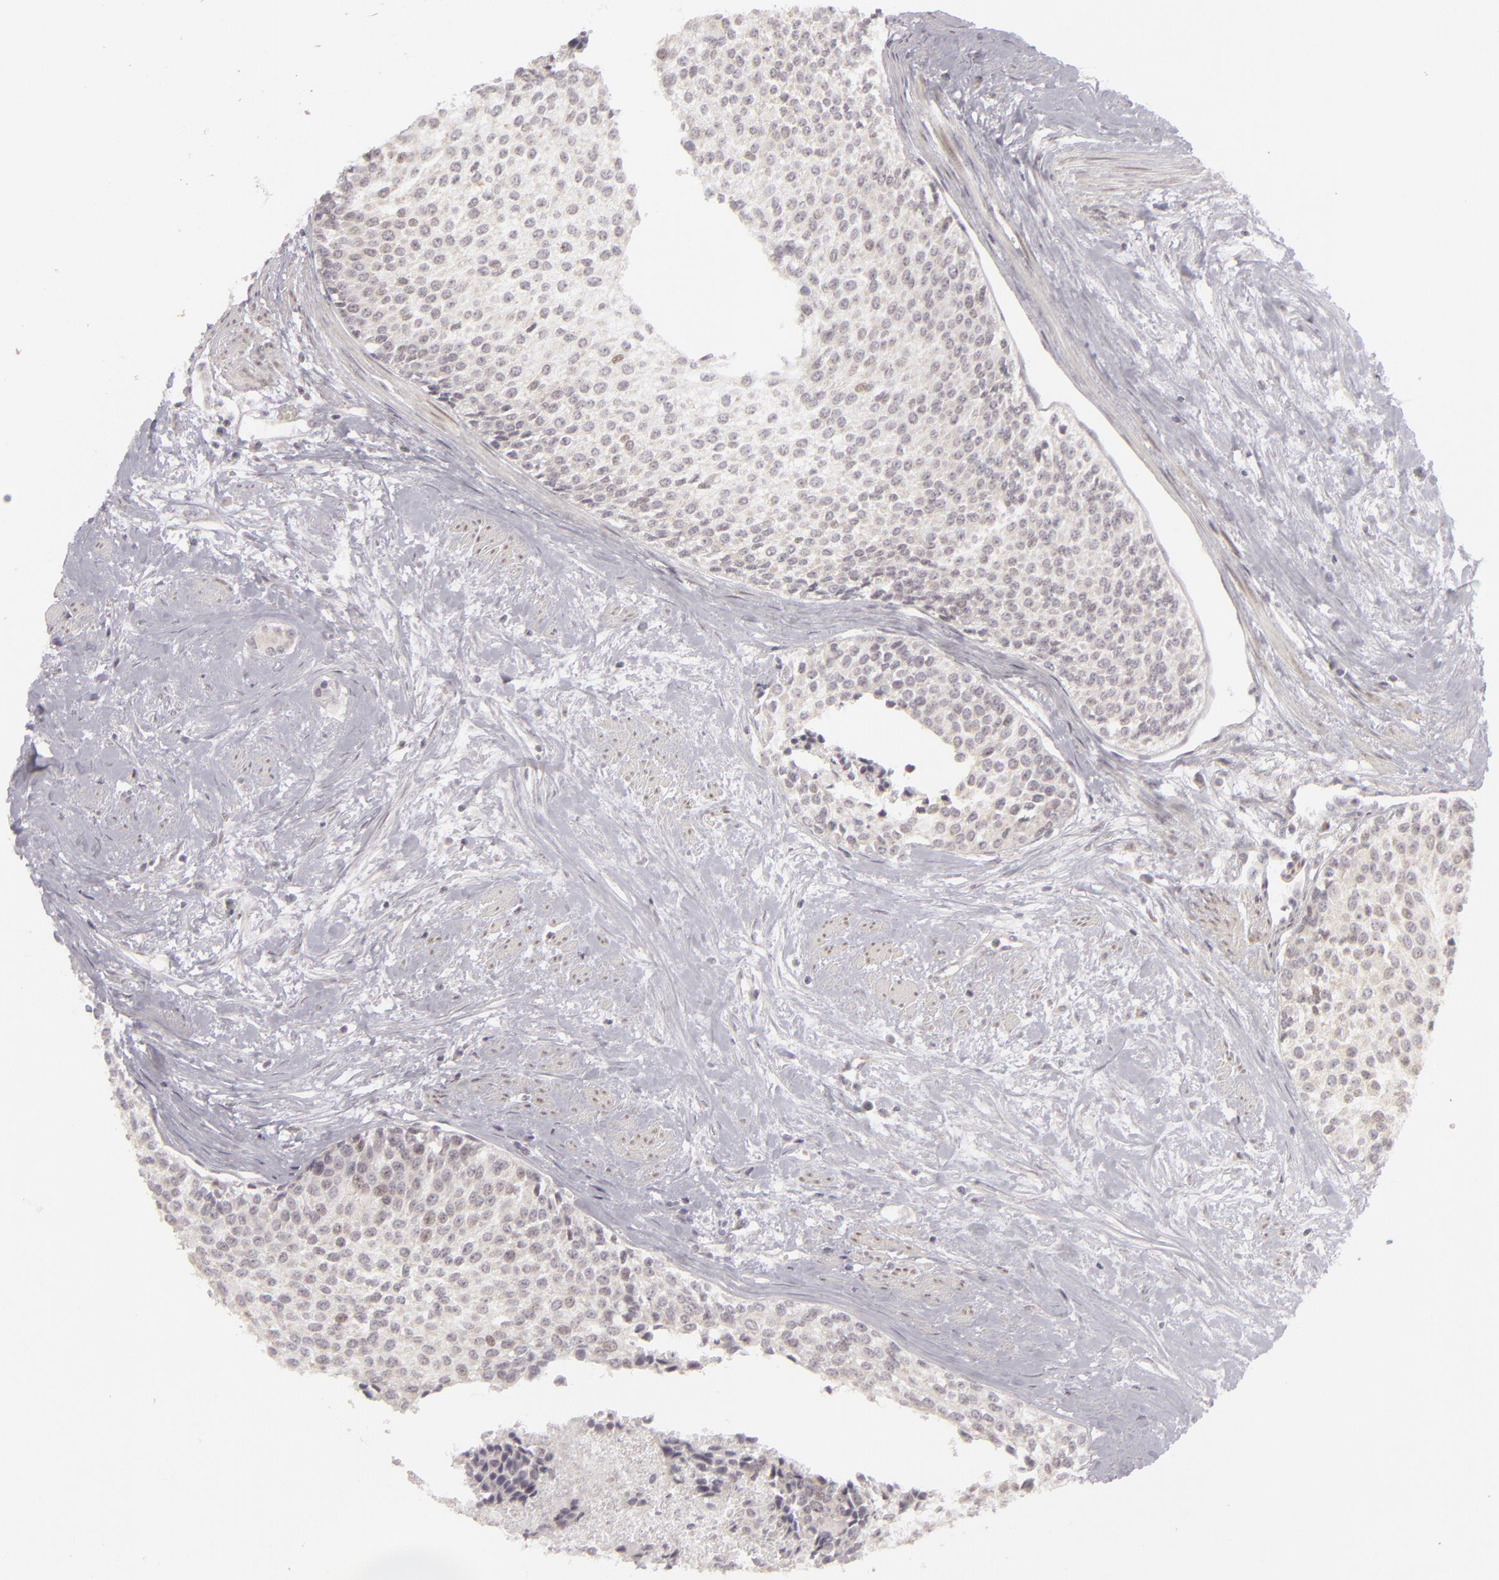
{"staining": {"intensity": "weak", "quantity": "<25%", "location": "nuclear"}, "tissue": "urothelial cancer", "cell_type": "Tumor cells", "image_type": "cancer", "snomed": [{"axis": "morphology", "description": "Urothelial carcinoma, Low grade"}, {"axis": "topography", "description": "Urinary bladder"}], "caption": "DAB immunohistochemical staining of human urothelial carcinoma (low-grade) displays no significant expression in tumor cells.", "gene": "SIX1", "patient": {"sex": "female", "age": 73}}